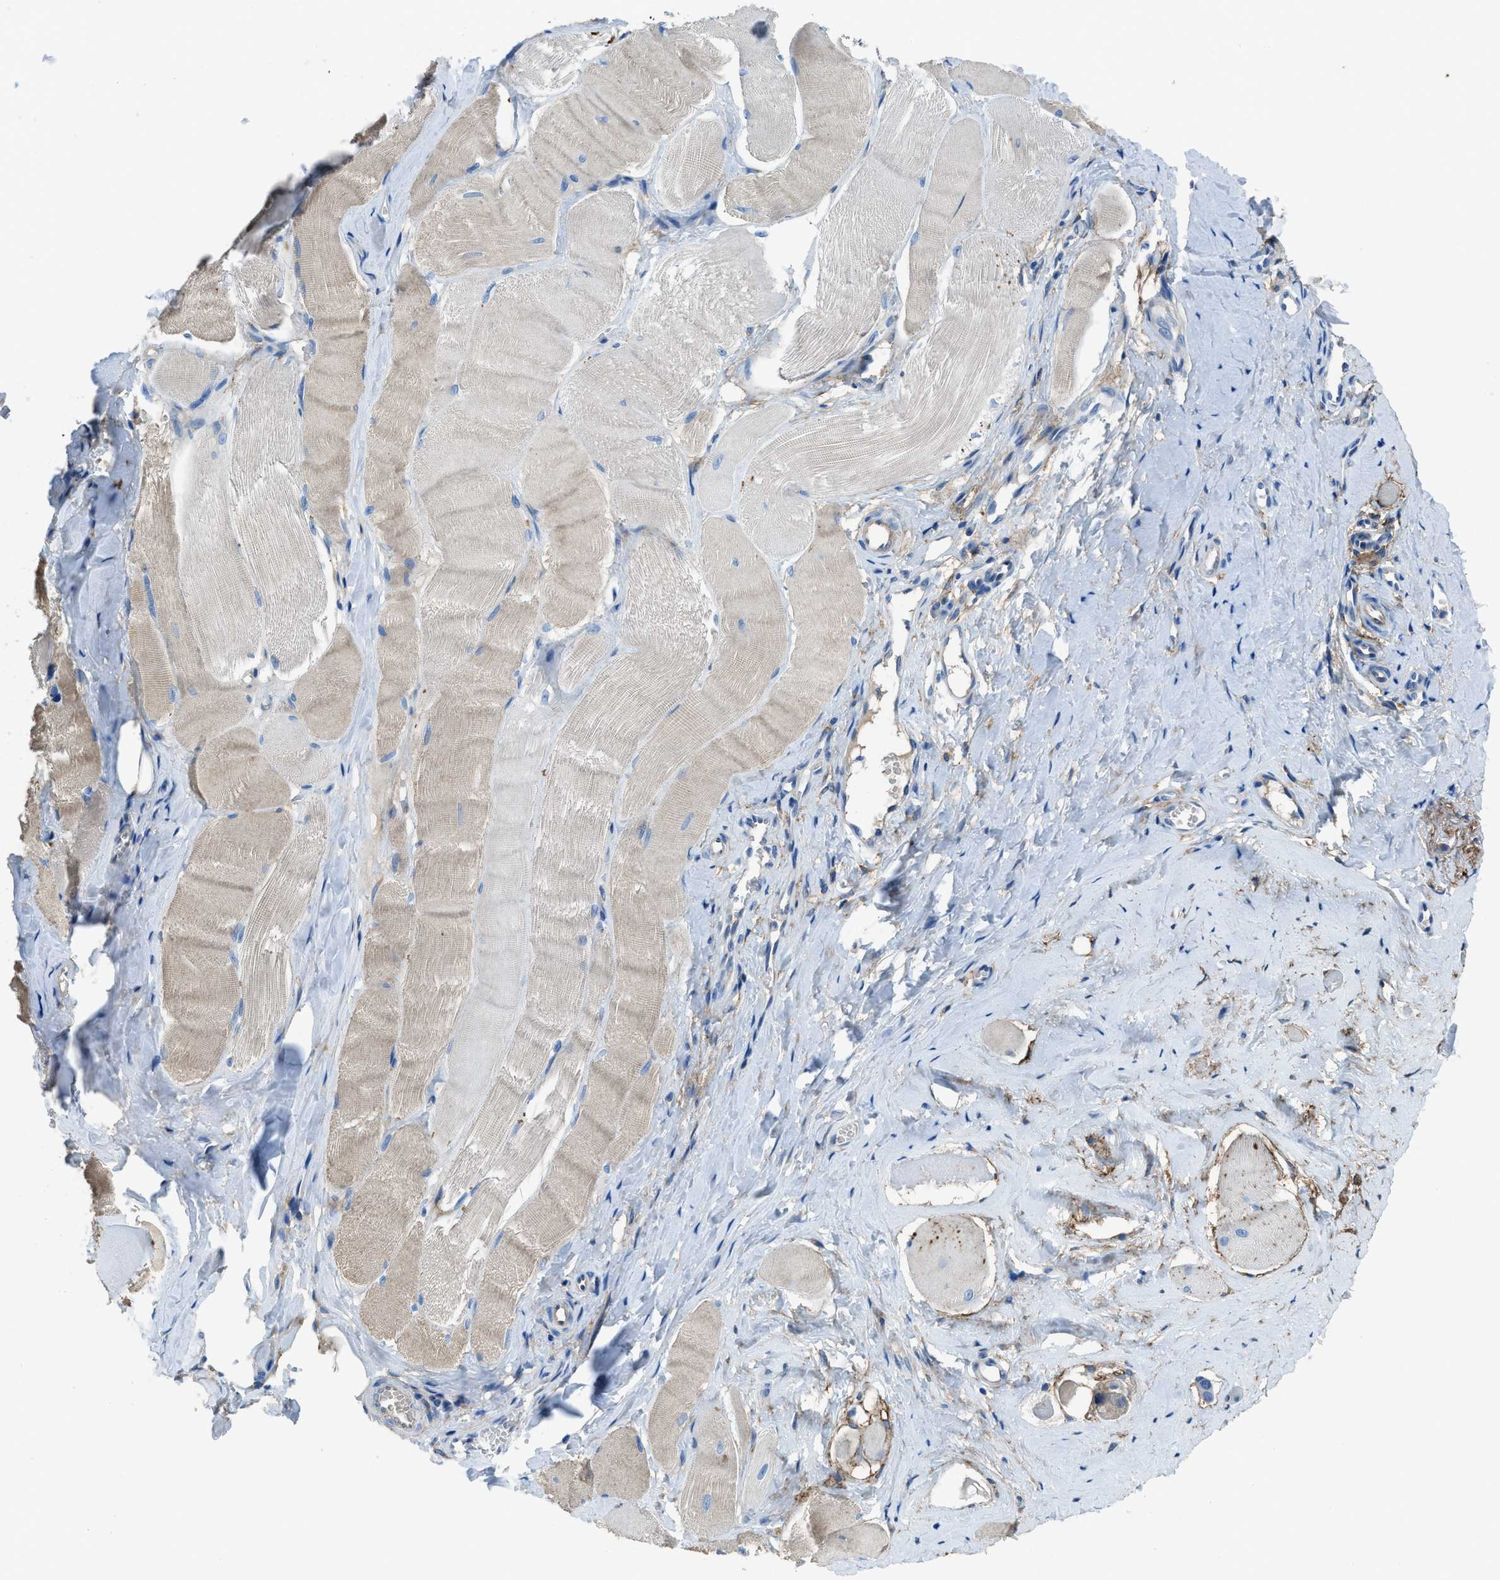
{"staining": {"intensity": "weak", "quantity": "<25%", "location": "cytoplasmic/membranous"}, "tissue": "skeletal muscle", "cell_type": "Myocytes", "image_type": "normal", "snomed": [{"axis": "morphology", "description": "Normal tissue, NOS"}, {"axis": "morphology", "description": "Squamous cell carcinoma, NOS"}, {"axis": "topography", "description": "Skeletal muscle"}], "caption": "Immunohistochemistry of benign skeletal muscle demonstrates no positivity in myocytes.", "gene": "PTGFRN", "patient": {"sex": "male", "age": 51}}